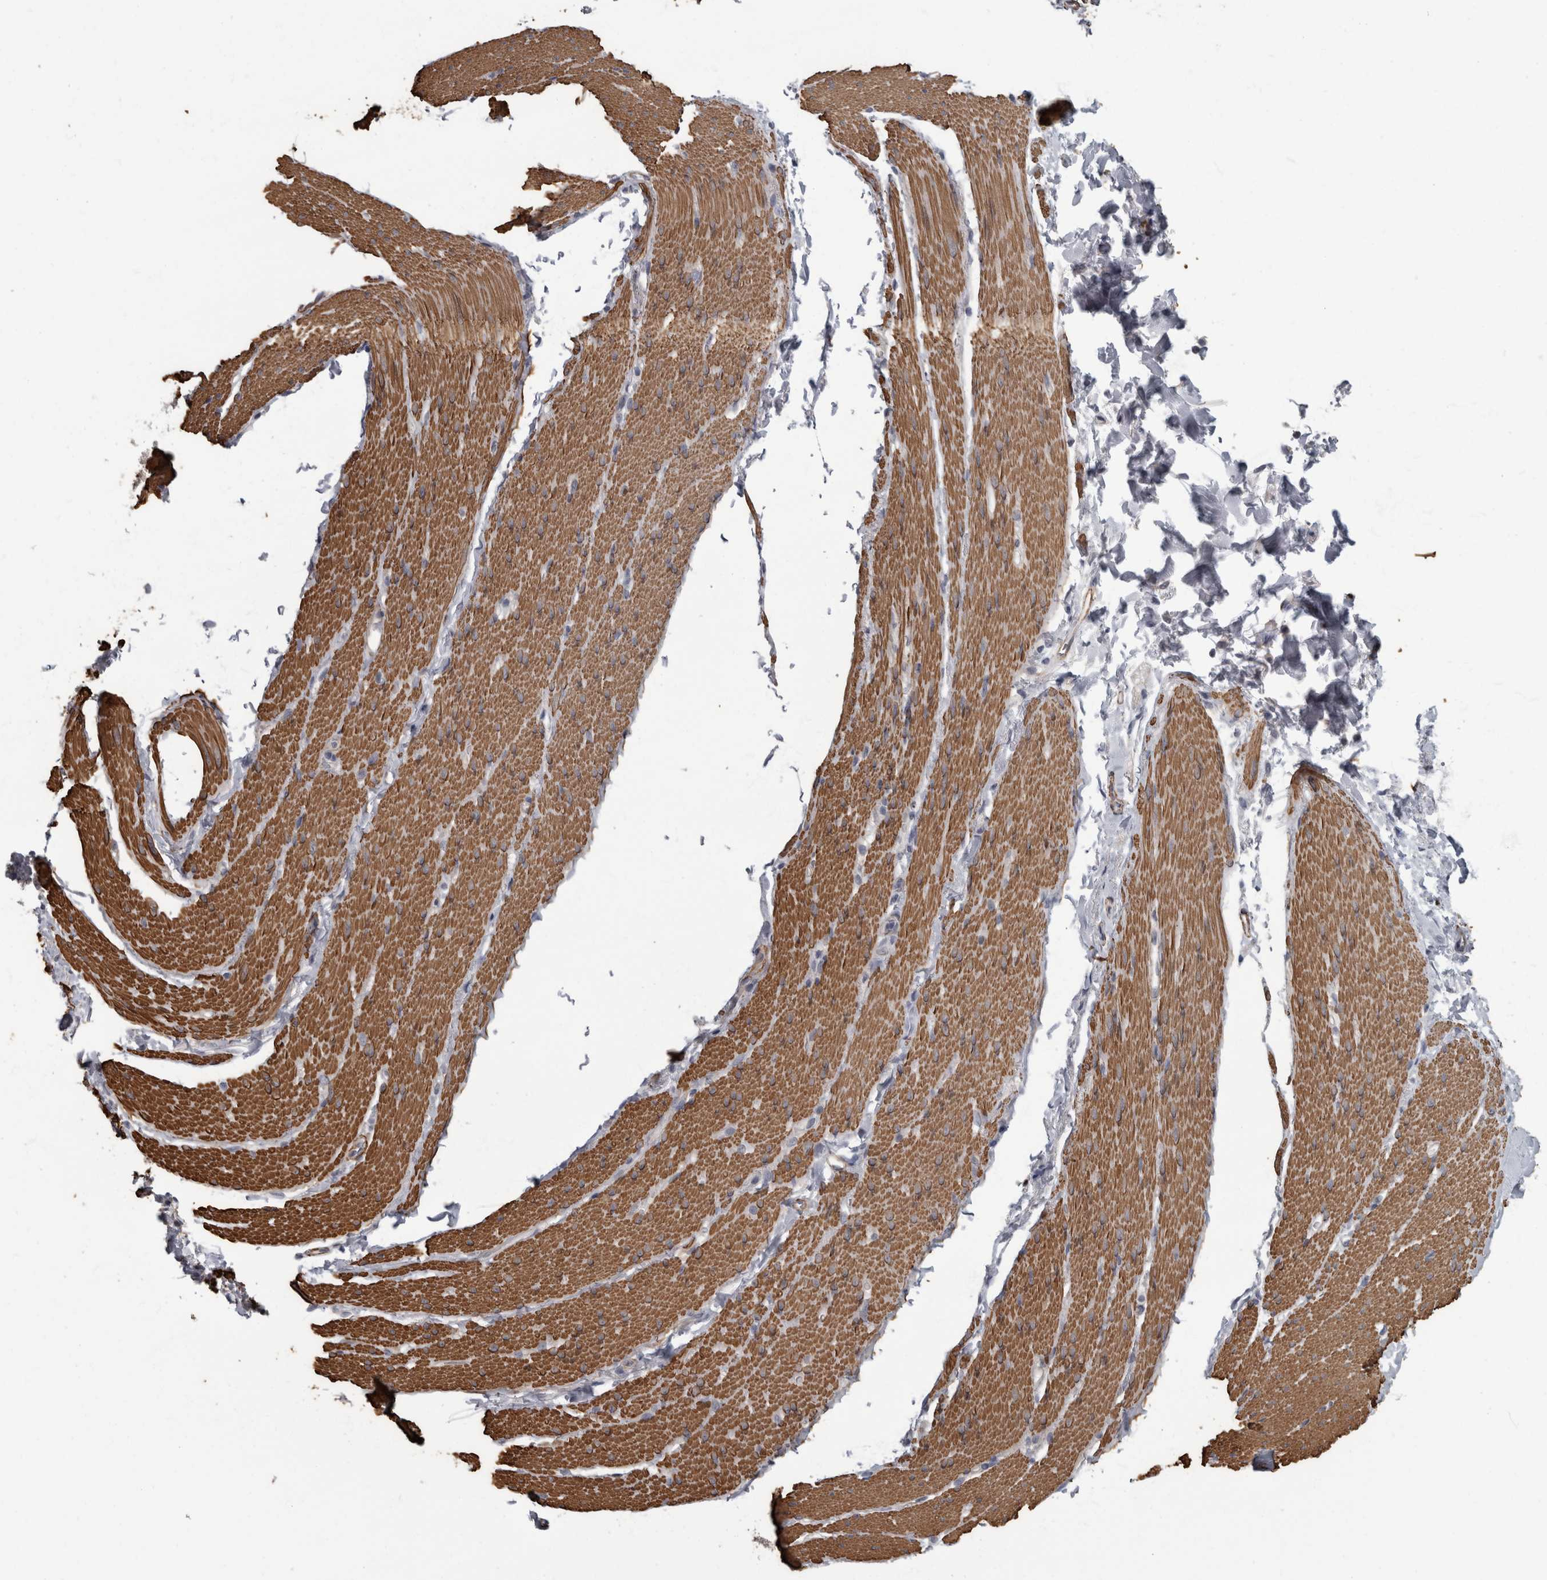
{"staining": {"intensity": "moderate", "quantity": ">75%", "location": "cytoplasmic/membranous"}, "tissue": "smooth muscle", "cell_type": "Smooth muscle cells", "image_type": "normal", "snomed": [{"axis": "morphology", "description": "Normal tissue, NOS"}, {"axis": "topography", "description": "Smooth muscle"}, {"axis": "topography", "description": "Small intestine"}], "caption": "Smooth muscle stained with a brown dye shows moderate cytoplasmic/membranous positive positivity in approximately >75% of smooth muscle cells.", "gene": "MASTL", "patient": {"sex": "female", "age": 84}}